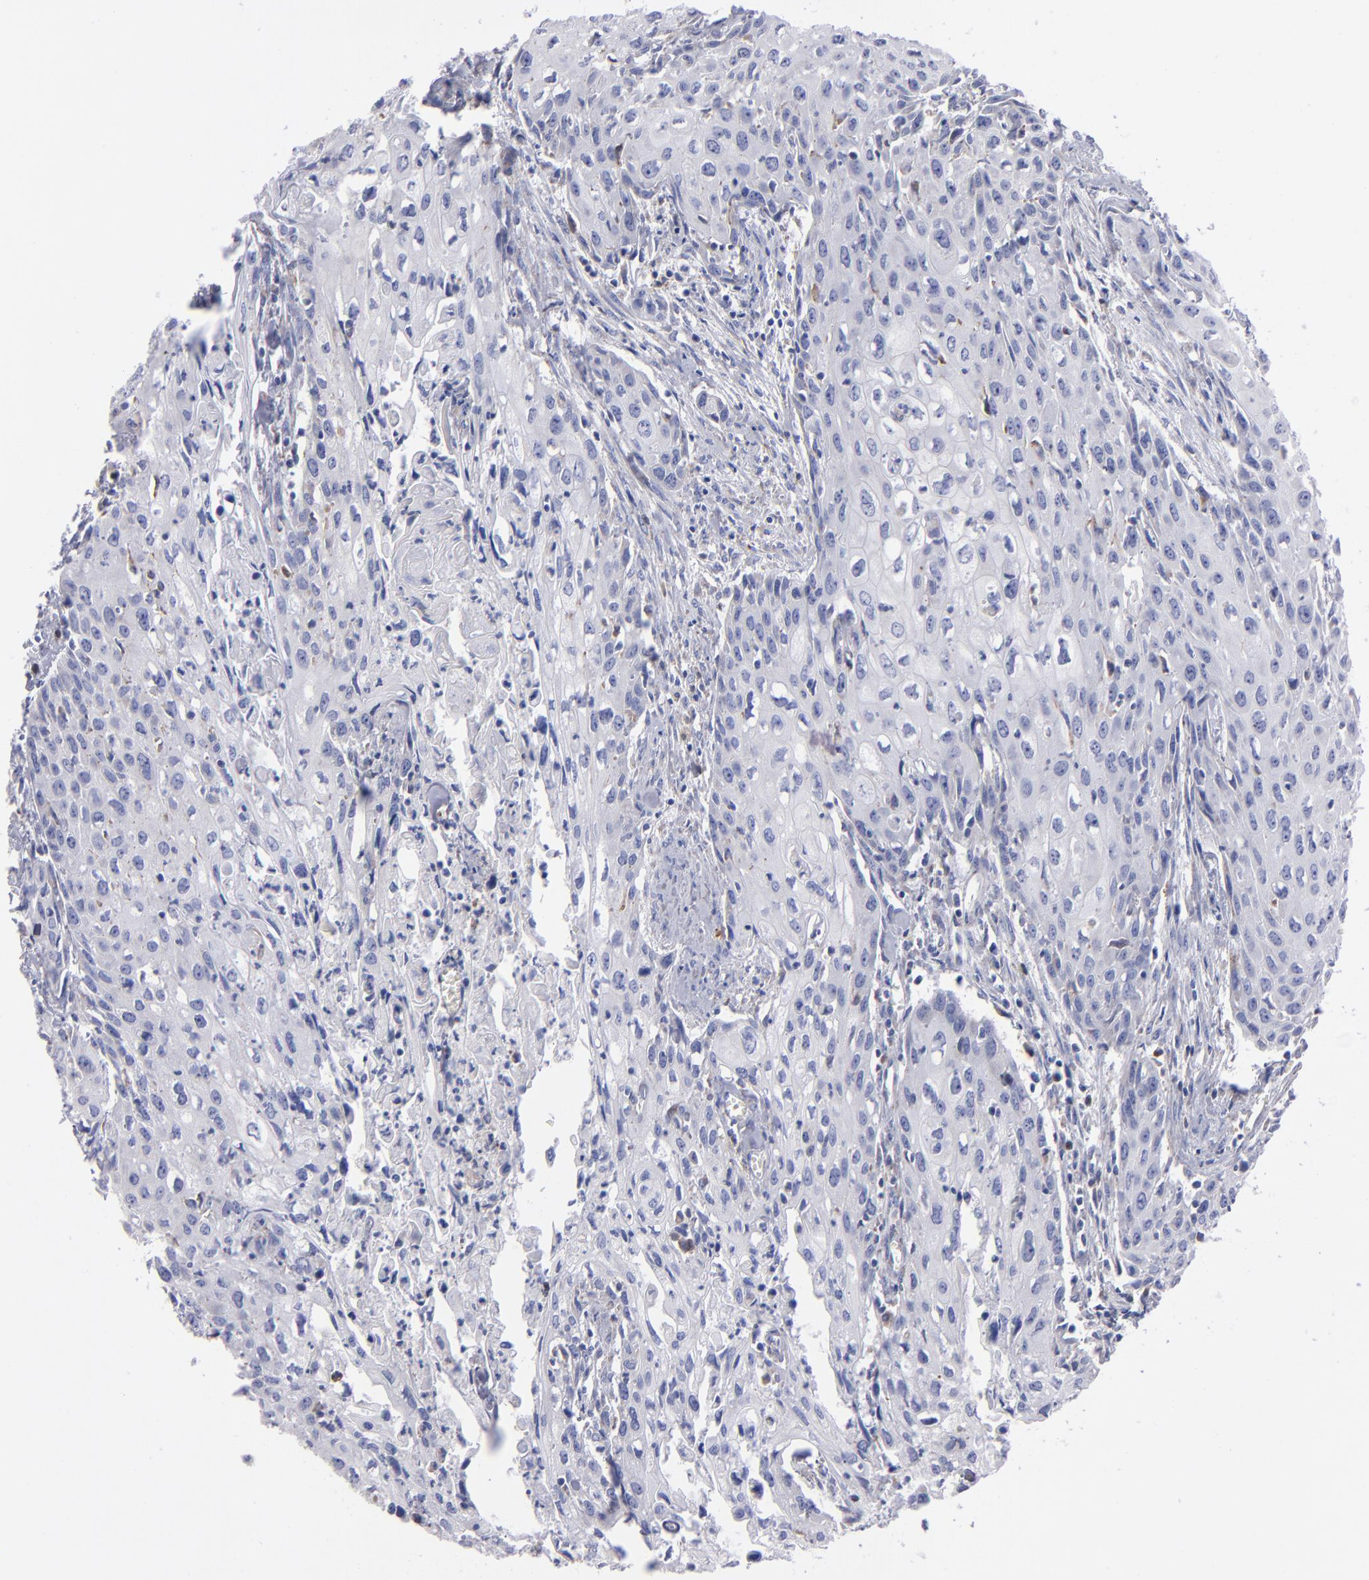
{"staining": {"intensity": "weak", "quantity": "25%-75%", "location": "cytoplasmic/membranous"}, "tissue": "urothelial cancer", "cell_type": "Tumor cells", "image_type": "cancer", "snomed": [{"axis": "morphology", "description": "Urothelial carcinoma, High grade"}, {"axis": "topography", "description": "Urinary bladder"}], "caption": "DAB immunohistochemical staining of human high-grade urothelial carcinoma exhibits weak cytoplasmic/membranous protein expression in about 25%-75% of tumor cells. Nuclei are stained in blue.", "gene": "MFGE8", "patient": {"sex": "male", "age": 54}}